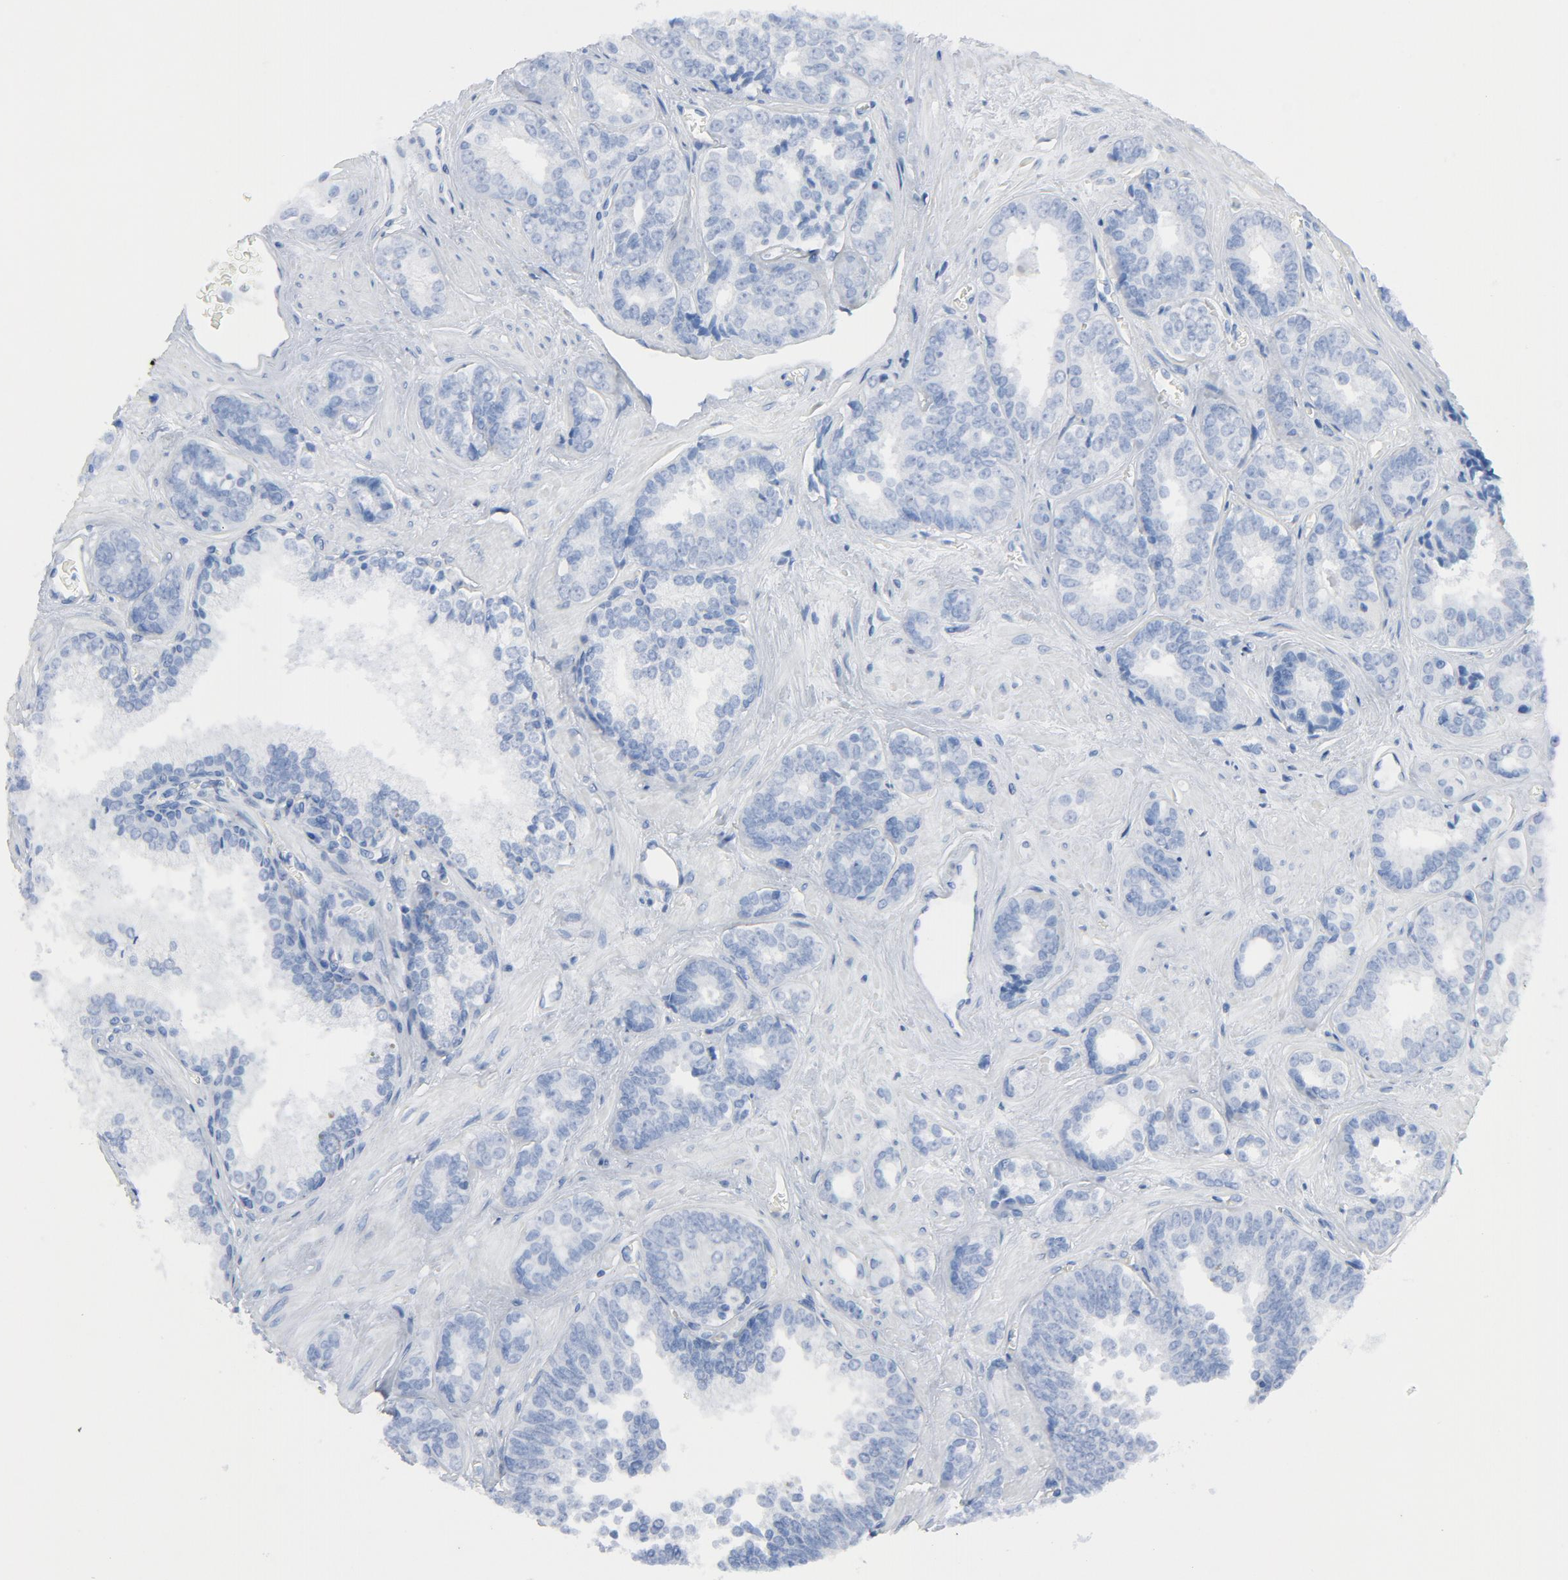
{"staining": {"intensity": "negative", "quantity": "none", "location": "none"}, "tissue": "prostate cancer", "cell_type": "Tumor cells", "image_type": "cancer", "snomed": [{"axis": "morphology", "description": "Adenocarcinoma, High grade"}, {"axis": "topography", "description": "Prostate"}], "caption": "Prostate cancer (adenocarcinoma (high-grade)) was stained to show a protein in brown. There is no significant expression in tumor cells.", "gene": "C14orf119", "patient": {"sex": "male", "age": 67}}